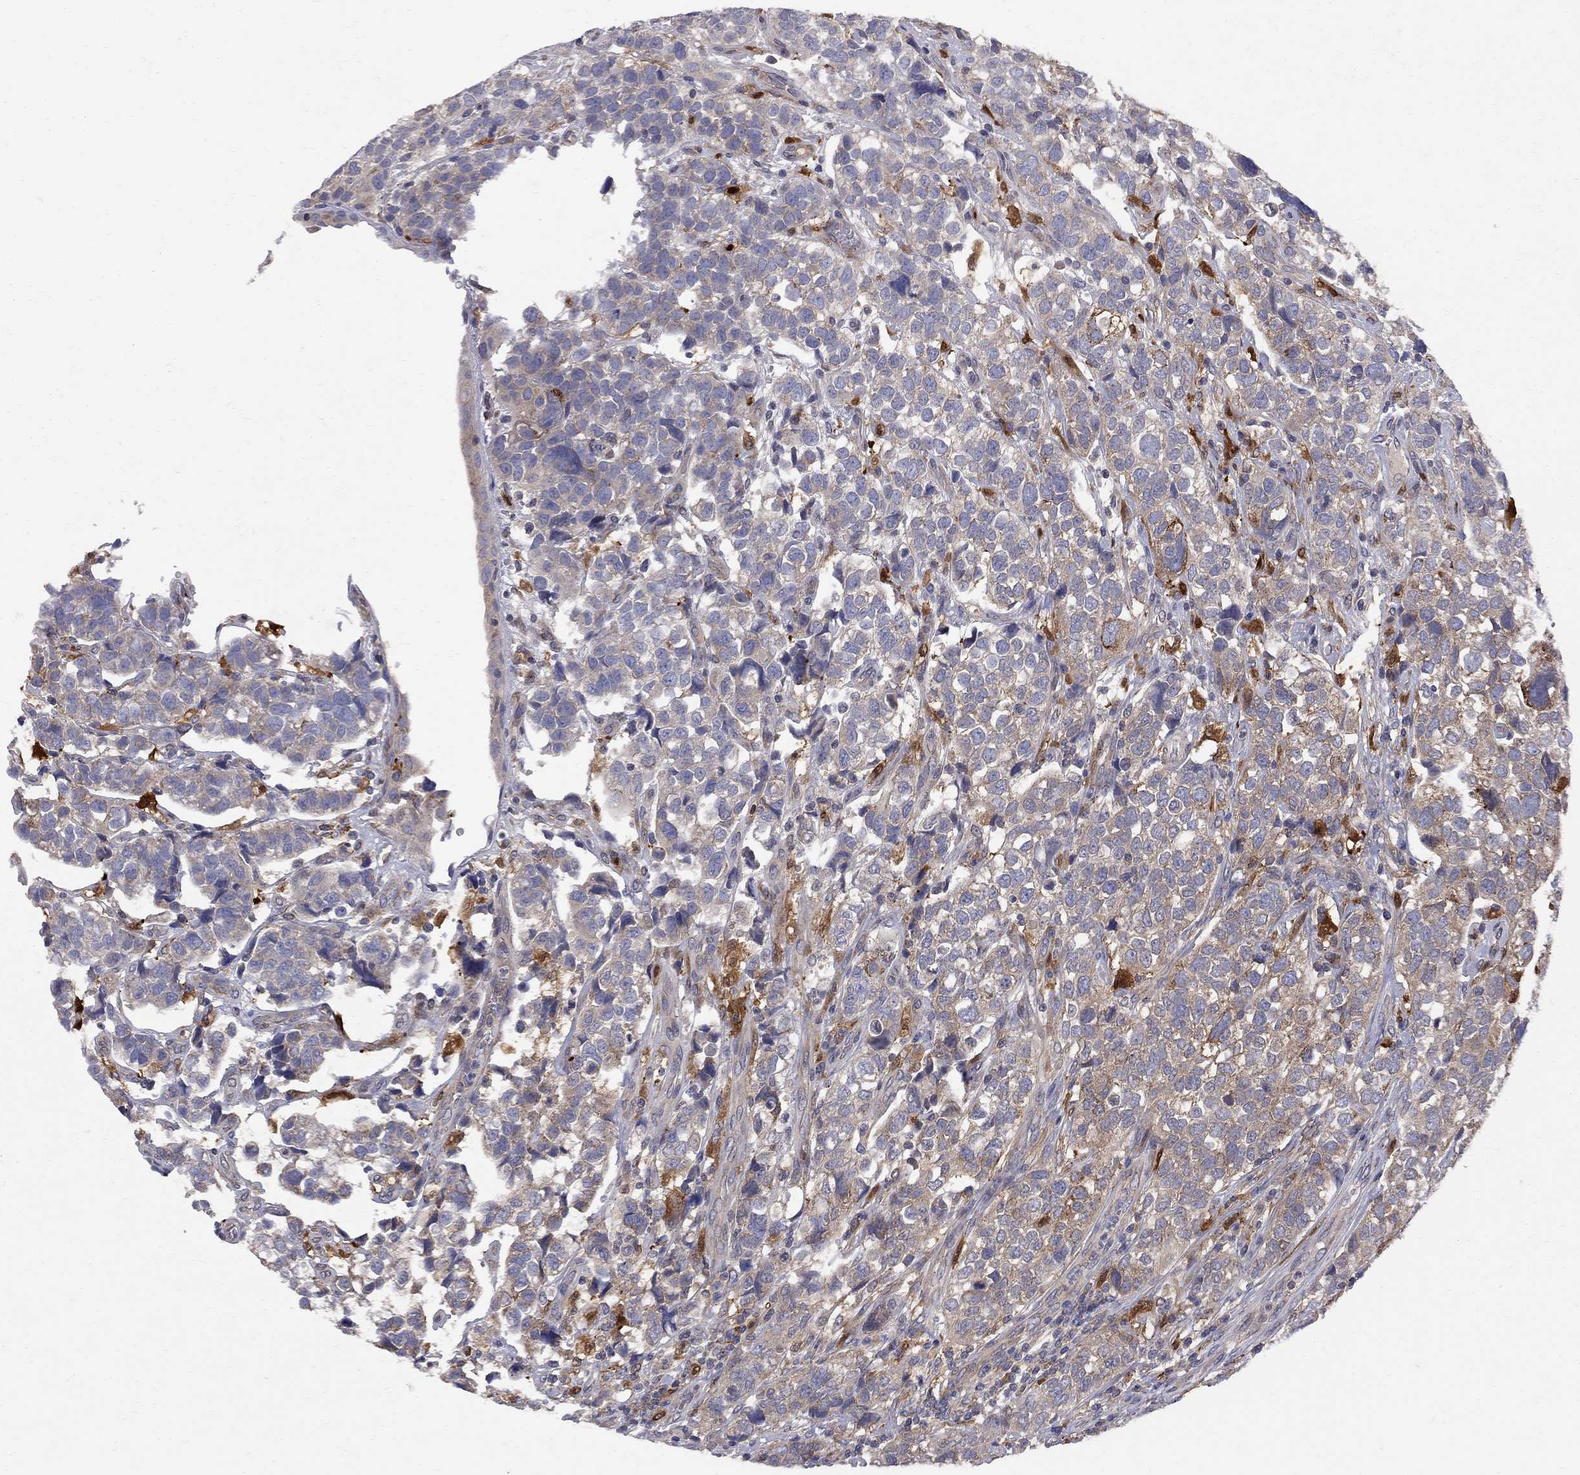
{"staining": {"intensity": "weak", "quantity": "25%-75%", "location": "cytoplasmic/membranous"}, "tissue": "urothelial cancer", "cell_type": "Tumor cells", "image_type": "cancer", "snomed": [{"axis": "morphology", "description": "Urothelial carcinoma, High grade"}, {"axis": "topography", "description": "Urinary bladder"}], "caption": "The photomicrograph demonstrates staining of urothelial cancer, revealing weak cytoplasmic/membranous protein expression (brown color) within tumor cells.", "gene": "MTHFR", "patient": {"sex": "female", "age": 58}}